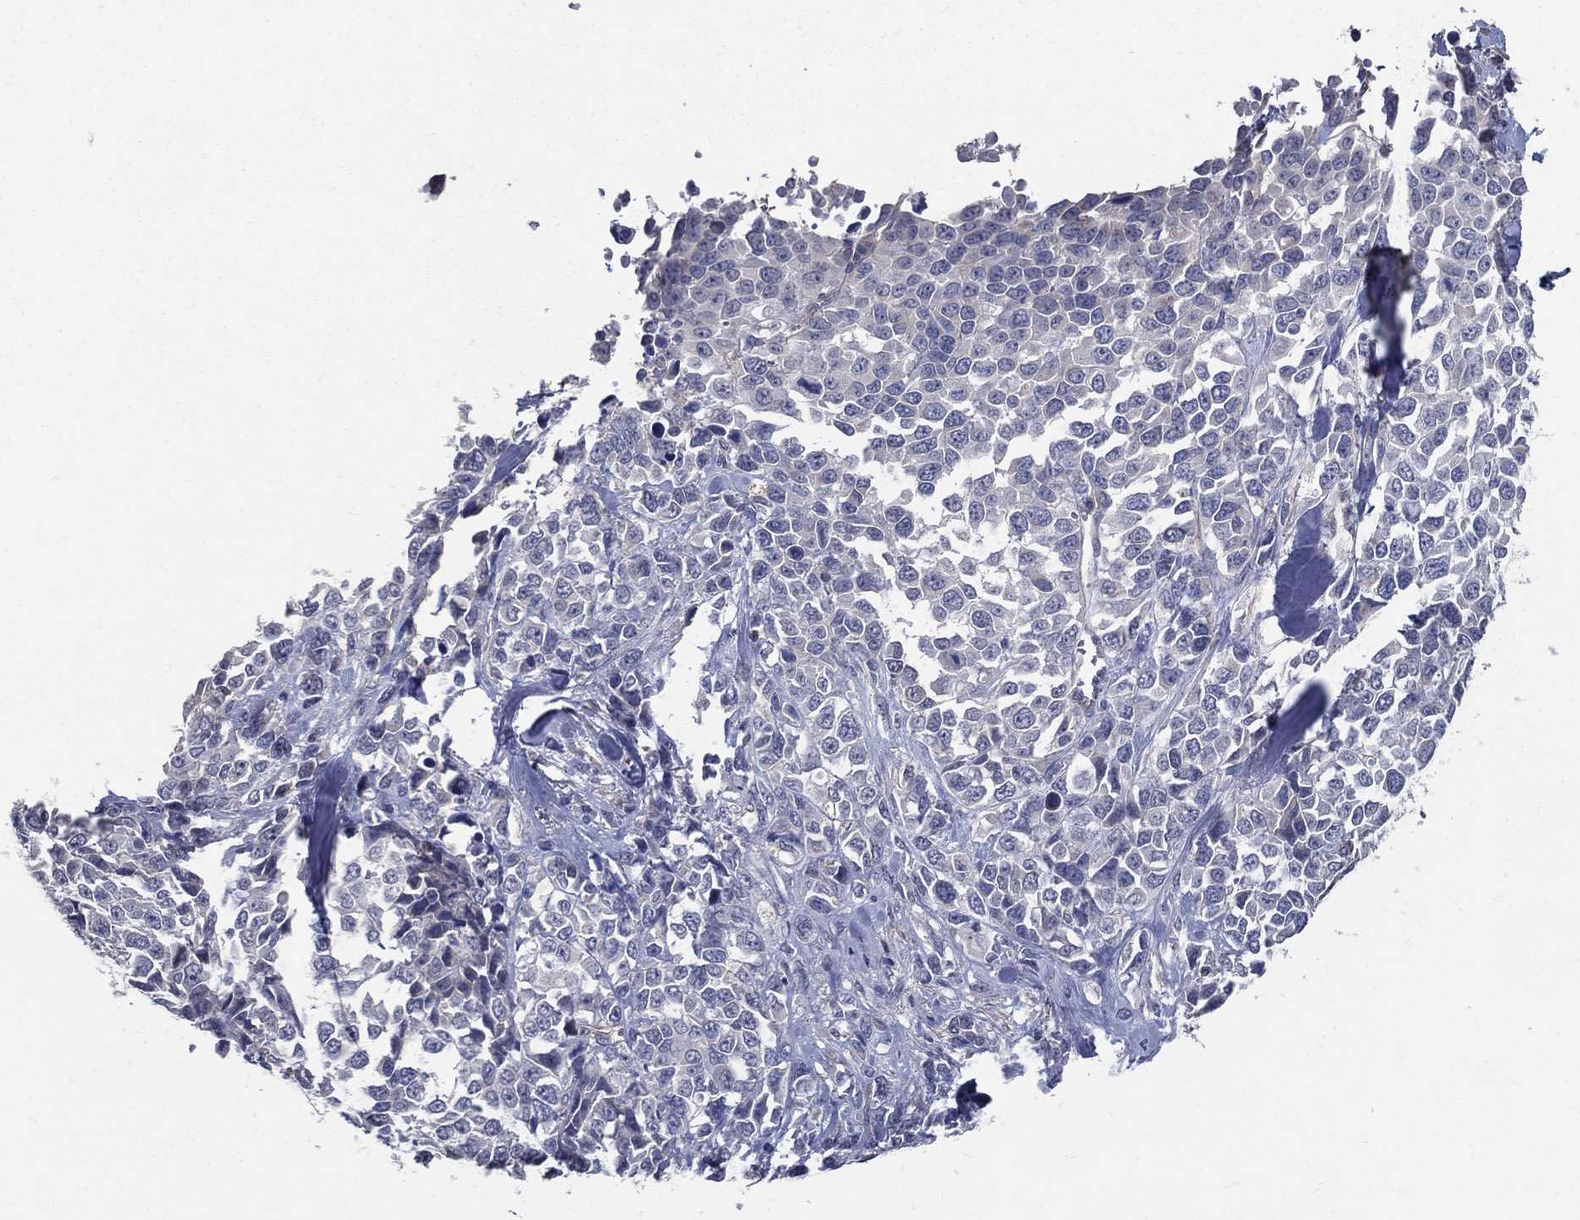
{"staining": {"intensity": "negative", "quantity": "none", "location": "none"}, "tissue": "melanoma", "cell_type": "Tumor cells", "image_type": "cancer", "snomed": [{"axis": "morphology", "description": "Malignant melanoma, Metastatic site"}, {"axis": "topography", "description": "Skin"}], "caption": "Protein analysis of melanoma demonstrates no significant expression in tumor cells.", "gene": "SERPINB2", "patient": {"sex": "male", "age": 84}}